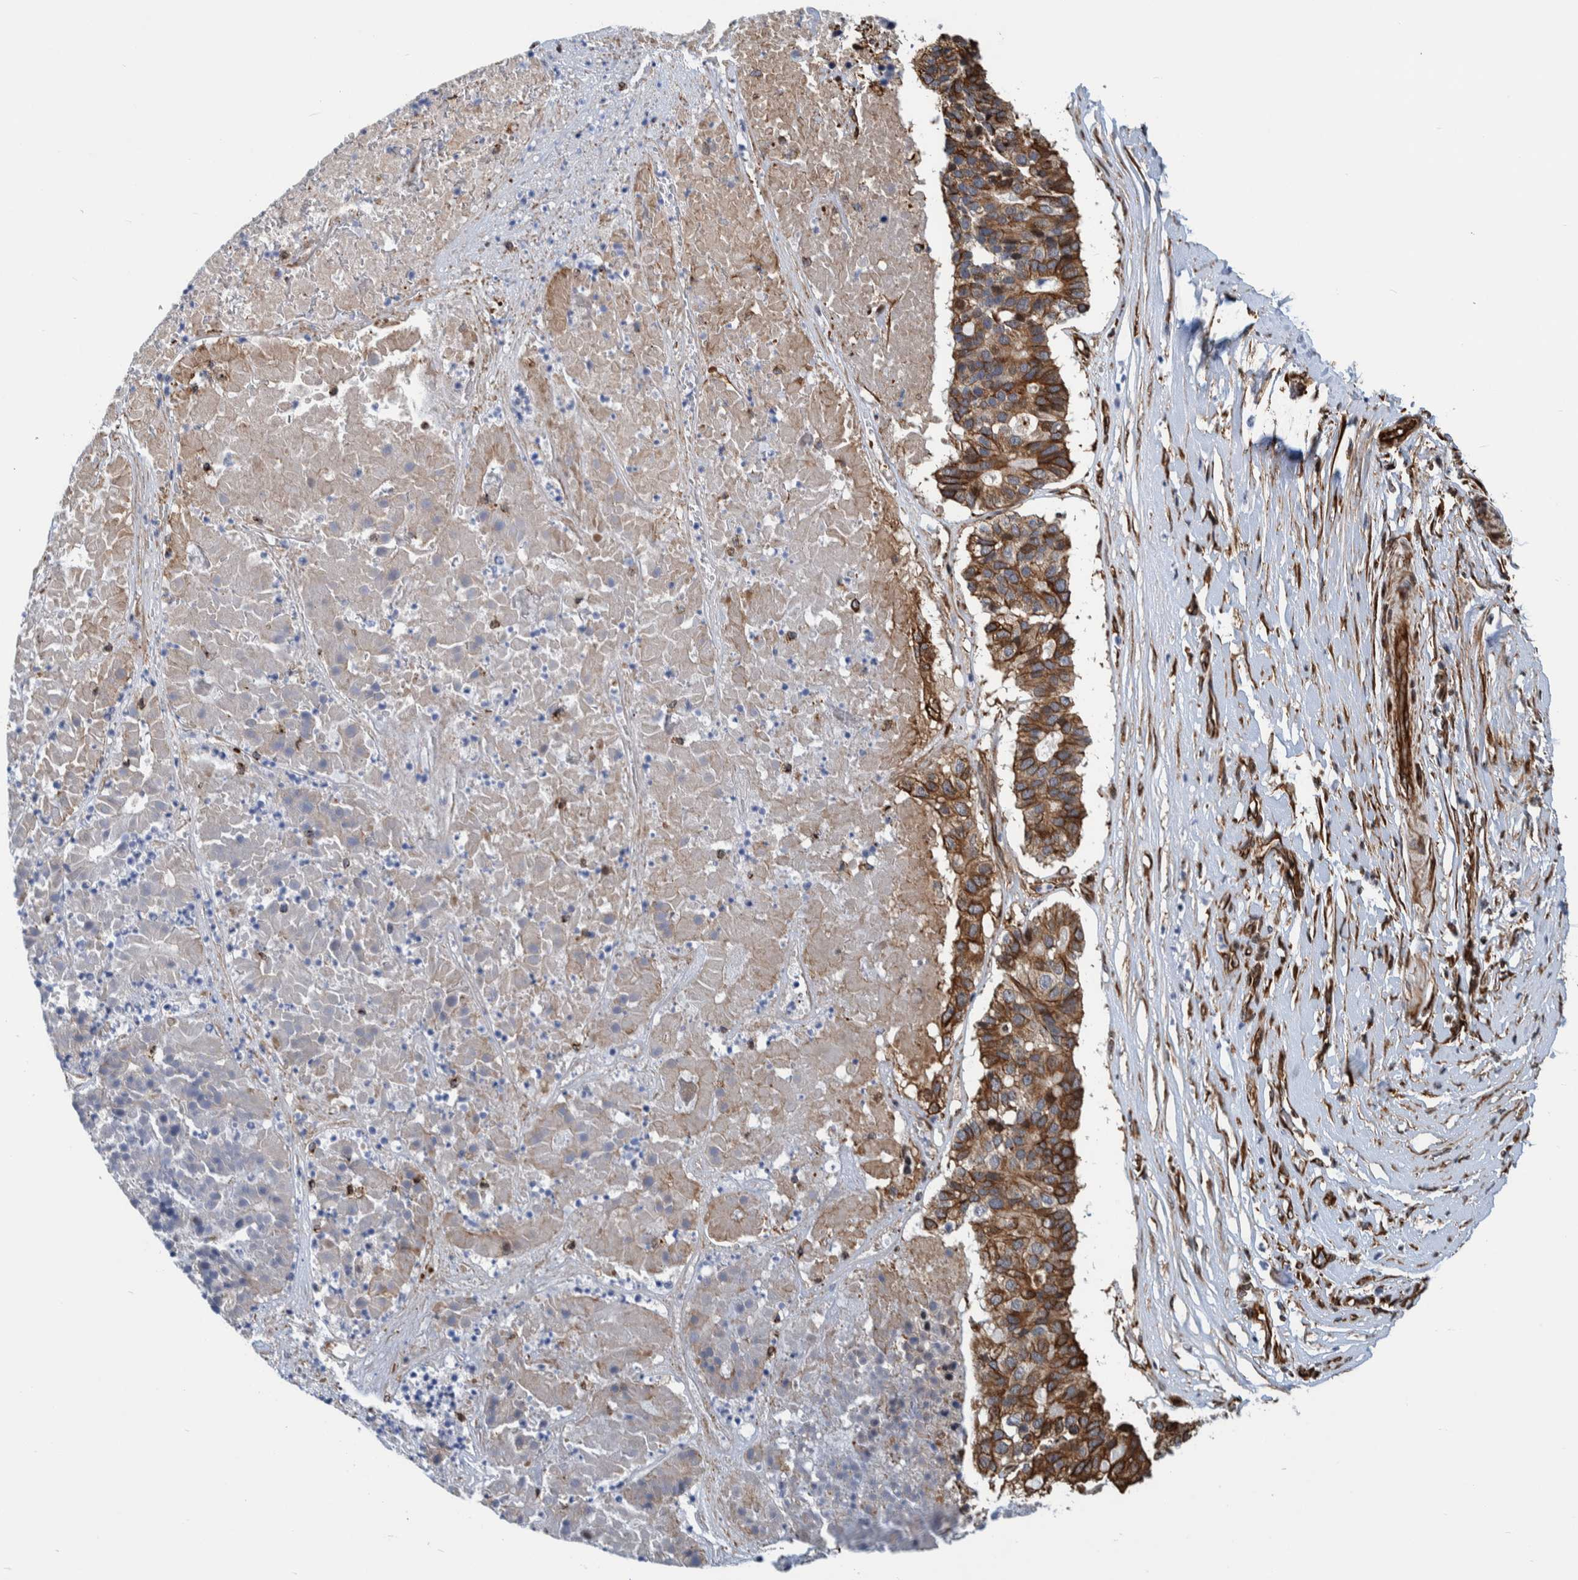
{"staining": {"intensity": "moderate", "quantity": ">75%", "location": "cytoplasmic/membranous"}, "tissue": "pancreatic cancer", "cell_type": "Tumor cells", "image_type": "cancer", "snomed": [{"axis": "morphology", "description": "Adenocarcinoma, NOS"}, {"axis": "topography", "description": "Pancreas"}], "caption": "The image exhibits immunohistochemical staining of adenocarcinoma (pancreatic). There is moderate cytoplasmic/membranous staining is identified in approximately >75% of tumor cells.", "gene": "CCDC57", "patient": {"sex": "male", "age": 50}}